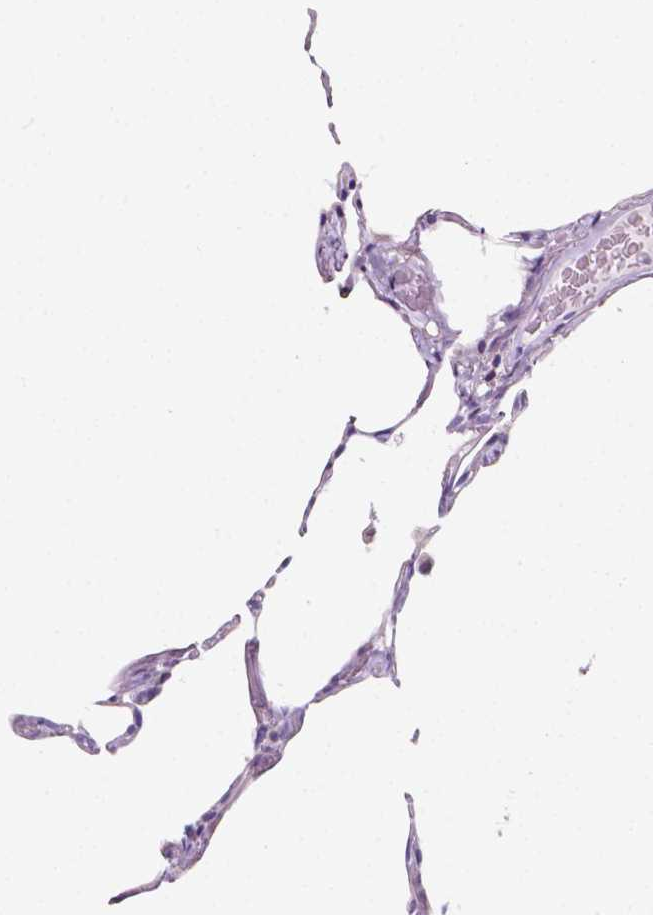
{"staining": {"intensity": "negative", "quantity": "none", "location": "none"}, "tissue": "lung", "cell_type": "Alveolar cells", "image_type": "normal", "snomed": [{"axis": "morphology", "description": "Normal tissue, NOS"}, {"axis": "topography", "description": "Lung"}], "caption": "High magnification brightfield microscopy of benign lung stained with DAB (3,3'-diaminobenzidine) (brown) and counterstained with hematoxylin (blue): alveolar cells show no significant staining.", "gene": "CLSTN2", "patient": {"sex": "female", "age": 57}}